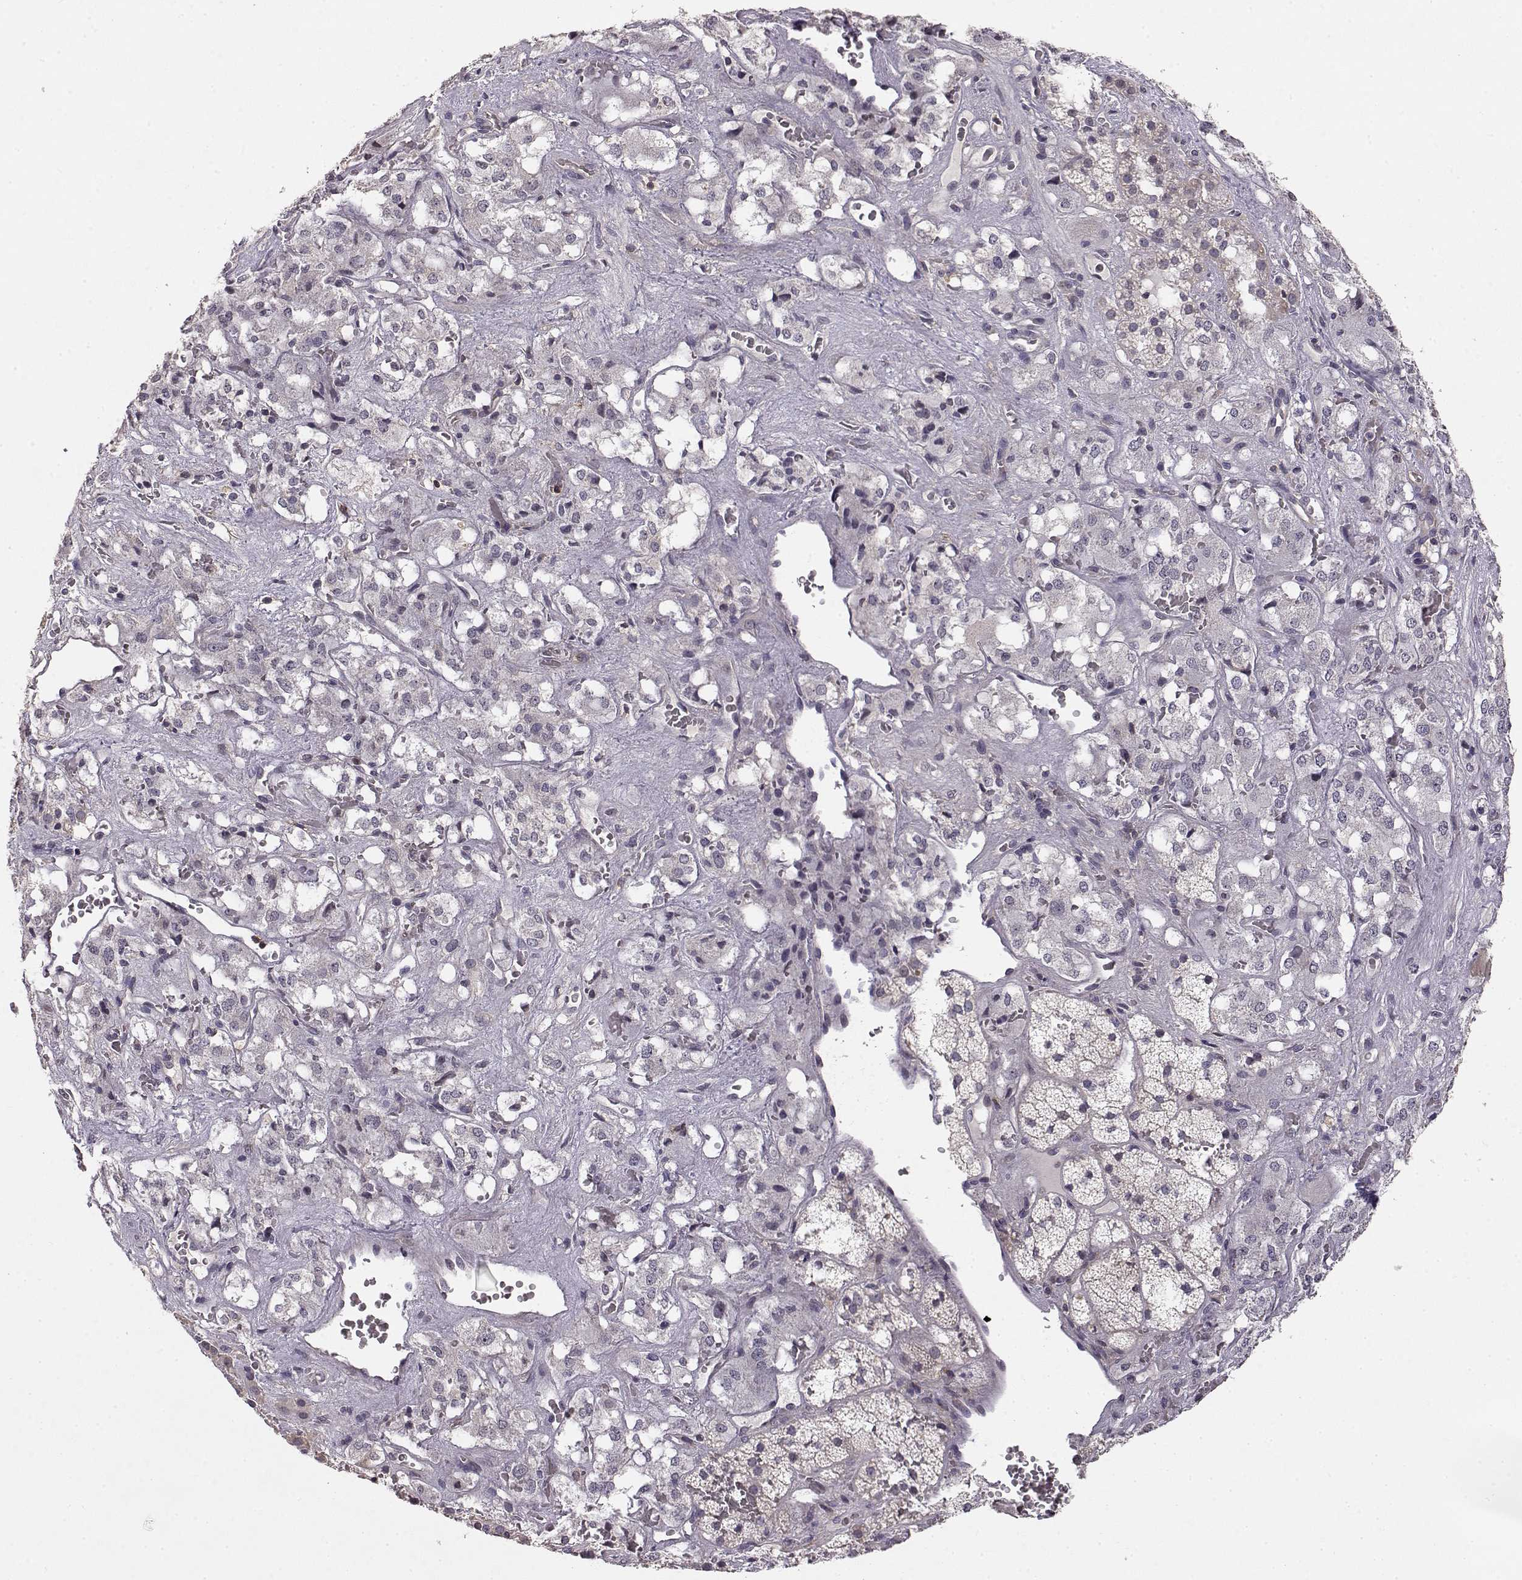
{"staining": {"intensity": "negative", "quantity": "none", "location": "none"}, "tissue": "adrenal gland", "cell_type": "Glandular cells", "image_type": "normal", "snomed": [{"axis": "morphology", "description": "Normal tissue, NOS"}, {"axis": "topography", "description": "Adrenal gland"}], "caption": "High power microscopy photomicrograph of an immunohistochemistry (IHC) image of unremarkable adrenal gland, revealing no significant positivity in glandular cells.", "gene": "IFITM1", "patient": {"sex": "male", "age": 57}}